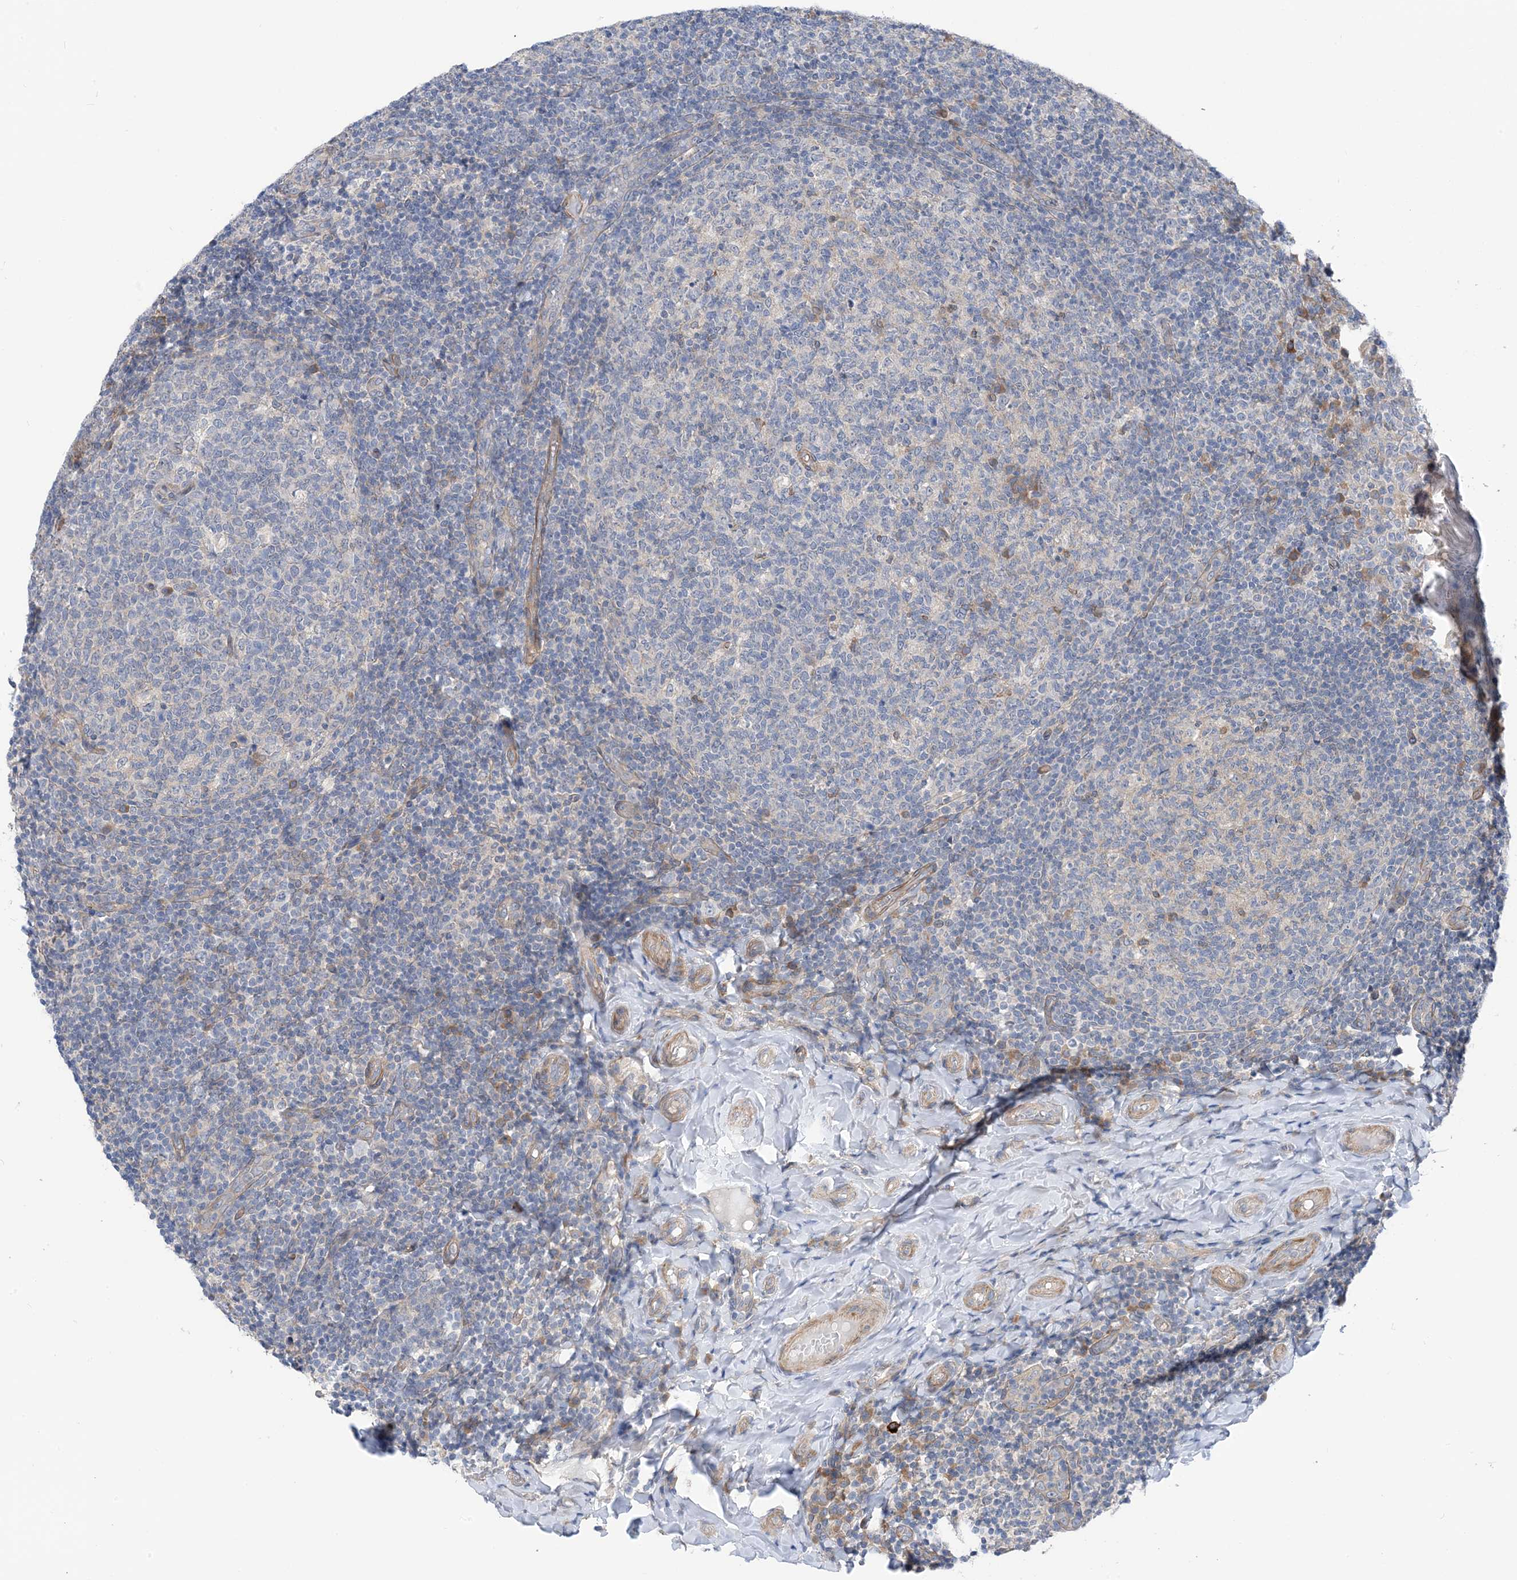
{"staining": {"intensity": "negative", "quantity": "none", "location": "none"}, "tissue": "tonsil", "cell_type": "Germinal center cells", "image_type": "normal", "snomed": [{"axis": "morphology", "description": "Normal tissue, NOS"}, {"axis": "topography", "description": "Tonsil"}], "caption": "Germinal center cells are negative for brown protein staining in normal tonsil. (Stains: DAB (3,3'-diaminobenzidine) immunohistochemistry with hematoxylin counter stain, Microscopy: brightfield microscopy at high magnification).", "gene": "PLEKHA3", "patient": {"sex": "female", "age": 19}}